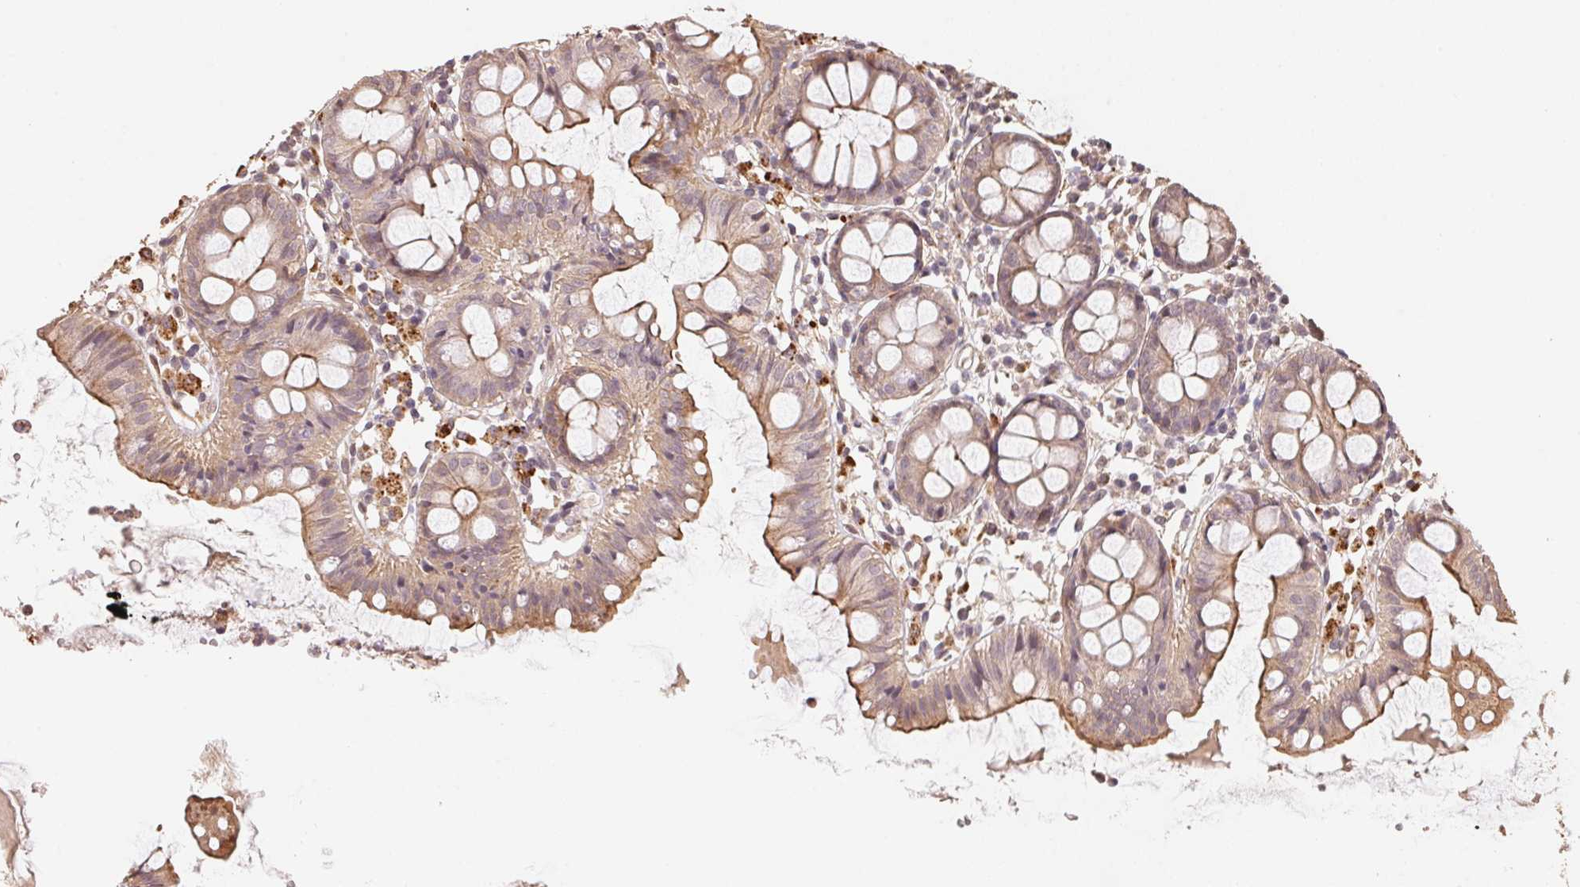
{"staining": {"intensity": "weak", "quantity": "25%-75%", "location": "cytoplasmic/membranous"}, "tissue": "colon", "cell_type": "Glandular cells", "image_type": "normal", "snomed": [{"axis": "morphology", "description": "Normal tissue, NOS"}, {"axis": "topography", "description": "Colon"}], "caption": "Protein staining displays weak cytoplasmic/membranous expression in about 25%-75% of glandular cells in unremarkable colon. The protein of interest is stained brown, and the nuclei are stained in blue (DAB (3,3'-diaminobenzidine) IHC with brightfield microscopy, high magnification).", "gene": "TMEM222", "patient": {"sex": "female", "age": 84}}